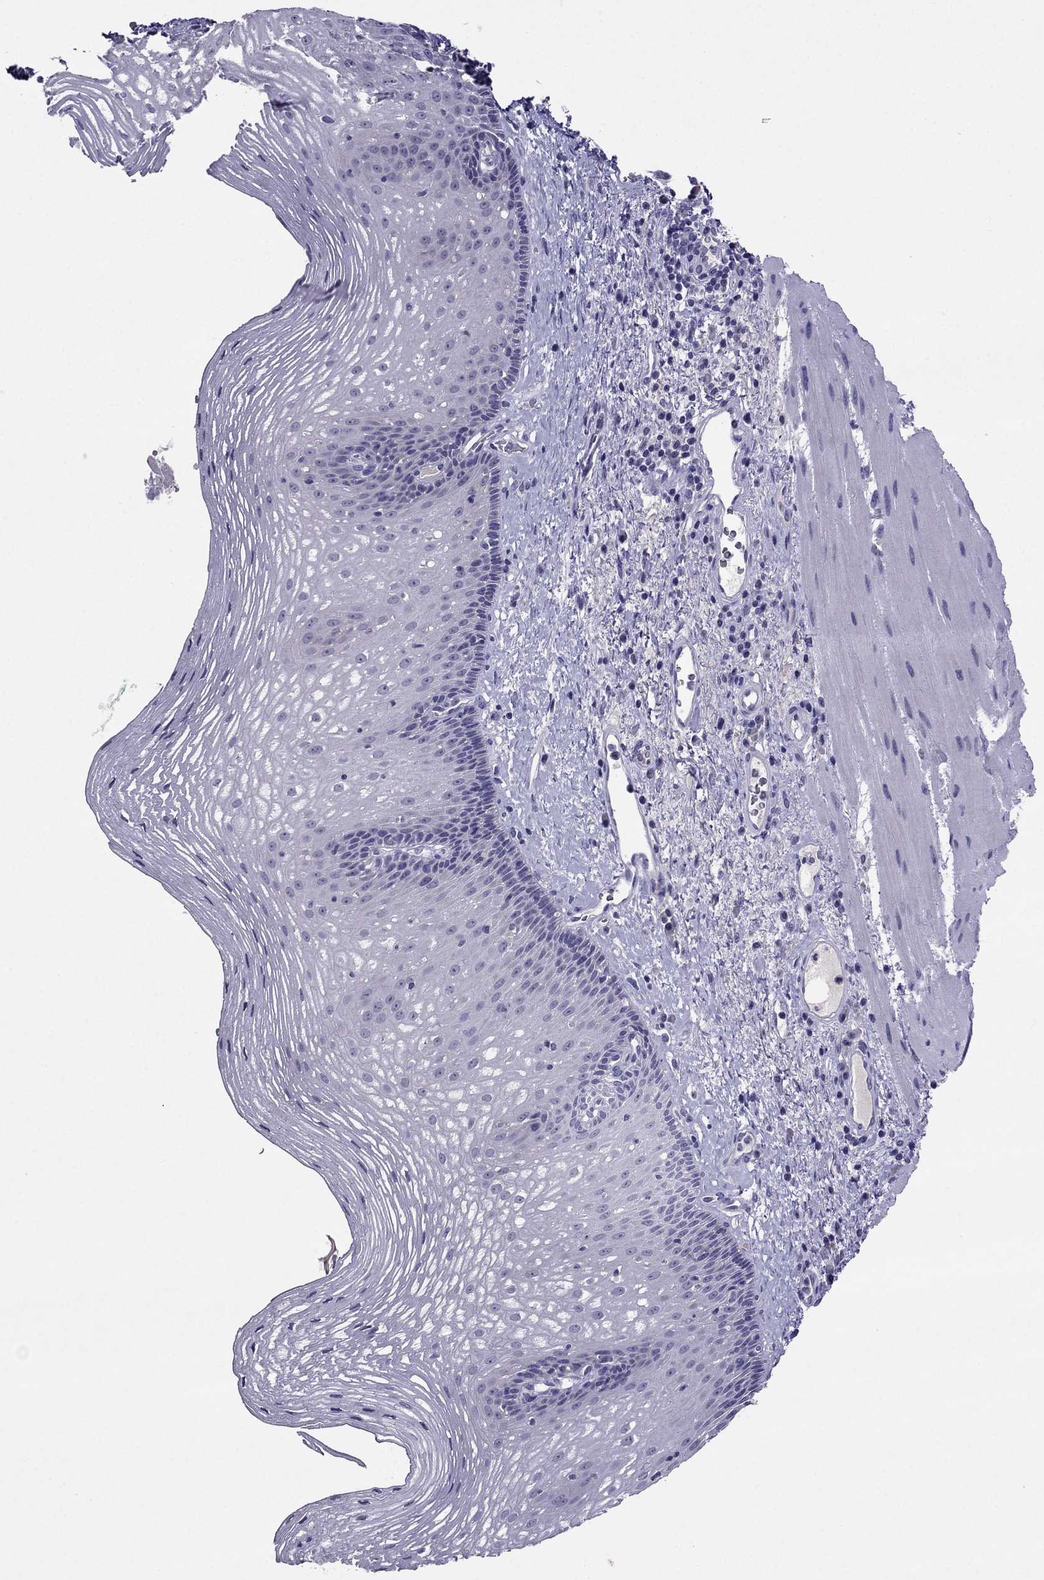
{"staining": {"intensity": "negative", "quantity": "none", "location": "none"}, "tissue": "esophagus", "cell_type": "Squamous epithelial cells", "image_type": "normal", "snomed": [{"axis": "morphology", "description": "Normal tissue, NOS"}, {"axis": "topography", "description": "Esophagus"}], "caption": "The micrograph exhibits no significant staining in squamous epithelial cells of esophagus. The staining is performed using DAB (3,3'-diaminobenzidine) brown chromogen with nuclei counter-stained in using hematoxylin.", "gene": "SPTBN4", "patient": {"sex": "male", "age": 76}}